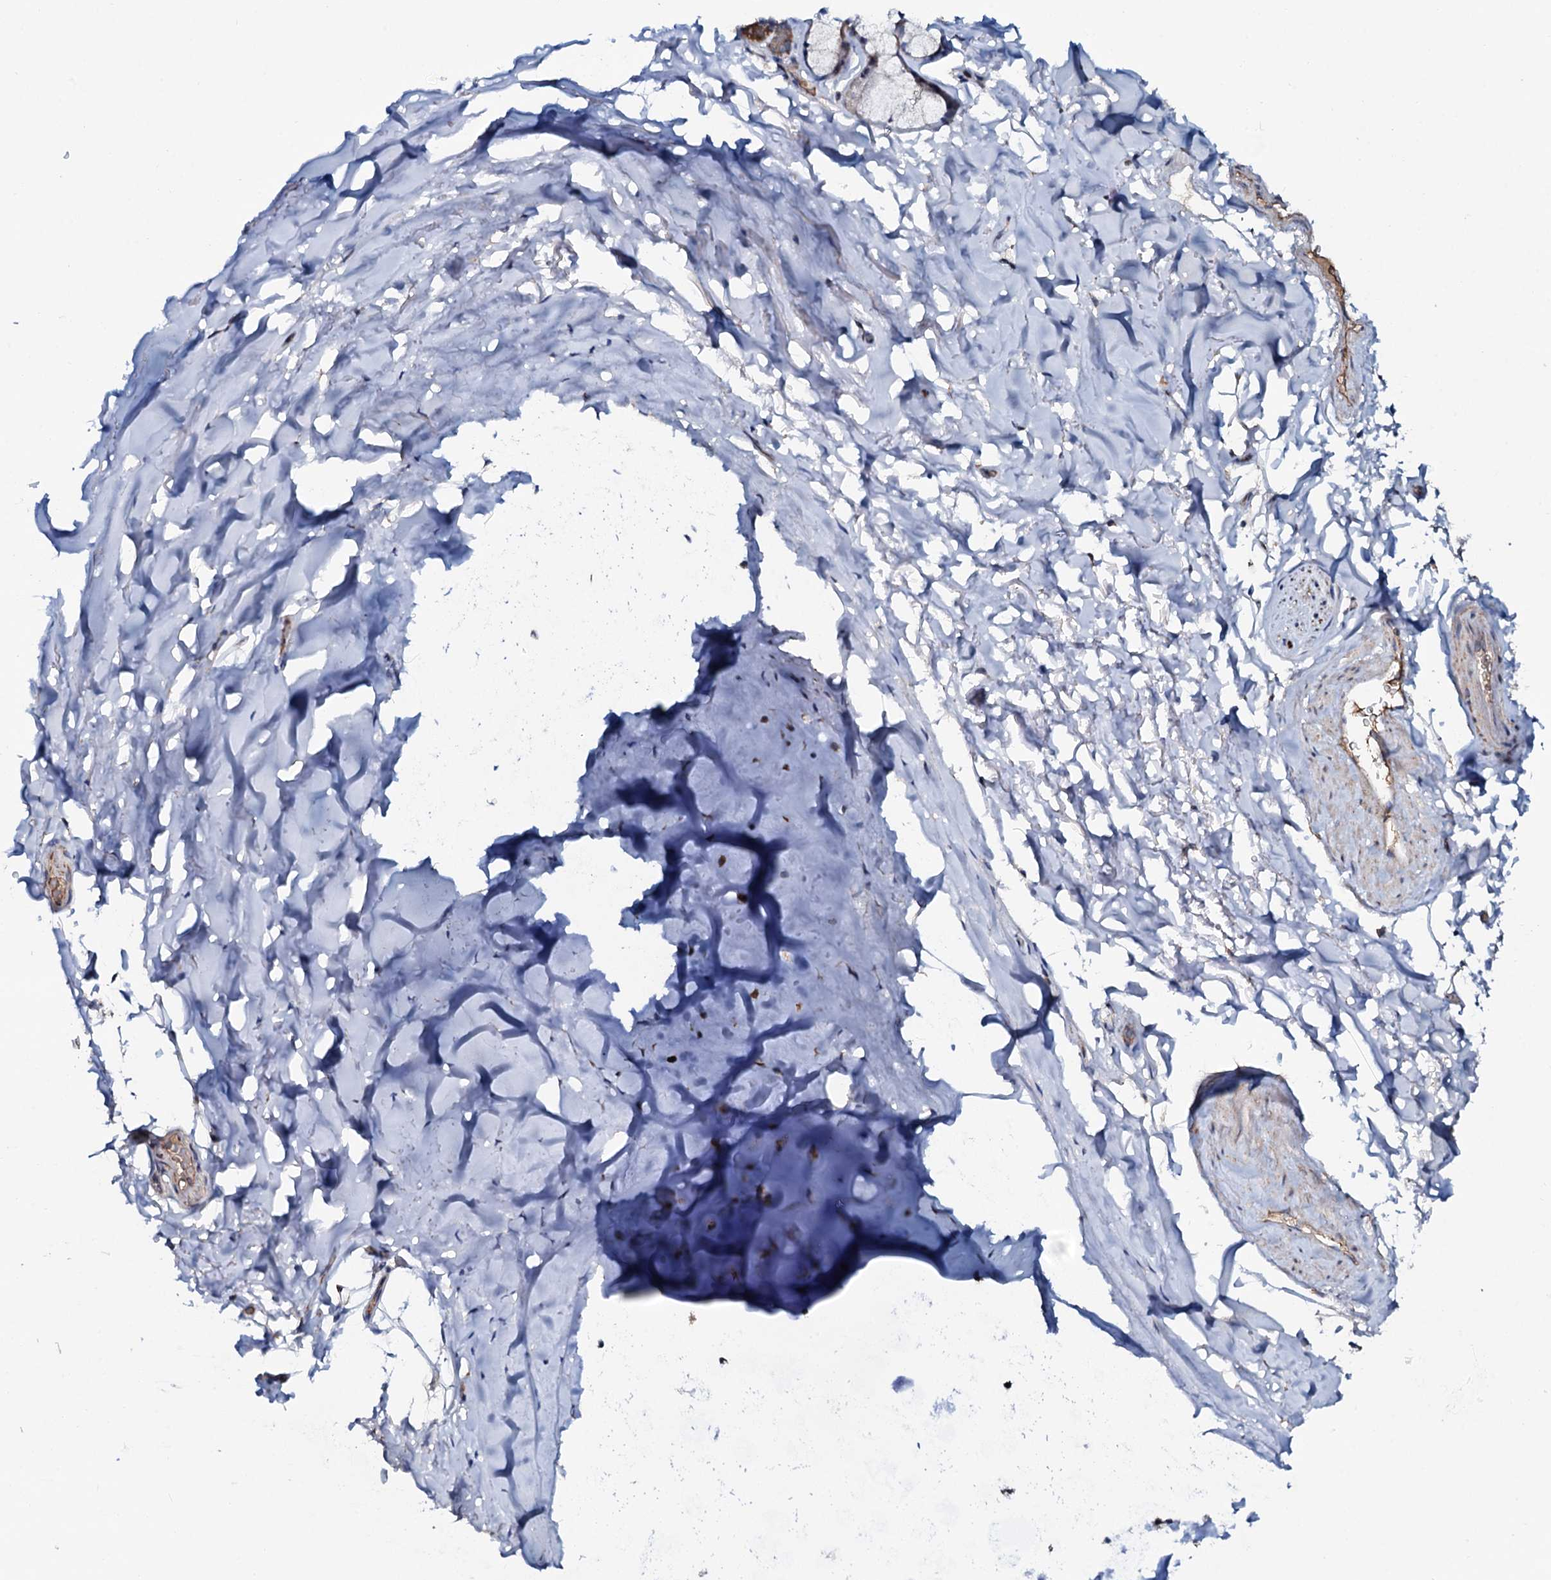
{"staining": {"intensity": "negative", "quantity": "none", "location": "none"}, "tissue": "adipose tissue", "cell_type": "Adipocytes", "image_type": "normal", "snomed": [{"axis": "morphology", "description": "Normal tissue, NOS"}, {"axis": "topography", "description": "Lymph node"}, {"axis": "topography", "description": "Bronchus"}], "caption": "Adipocytes are negative for brown protein staining in normal adipose tissue. Nuclei are stained in blue.", "gene": "PPP1R3D", "patient": {"sex": "male", "age": 63}}